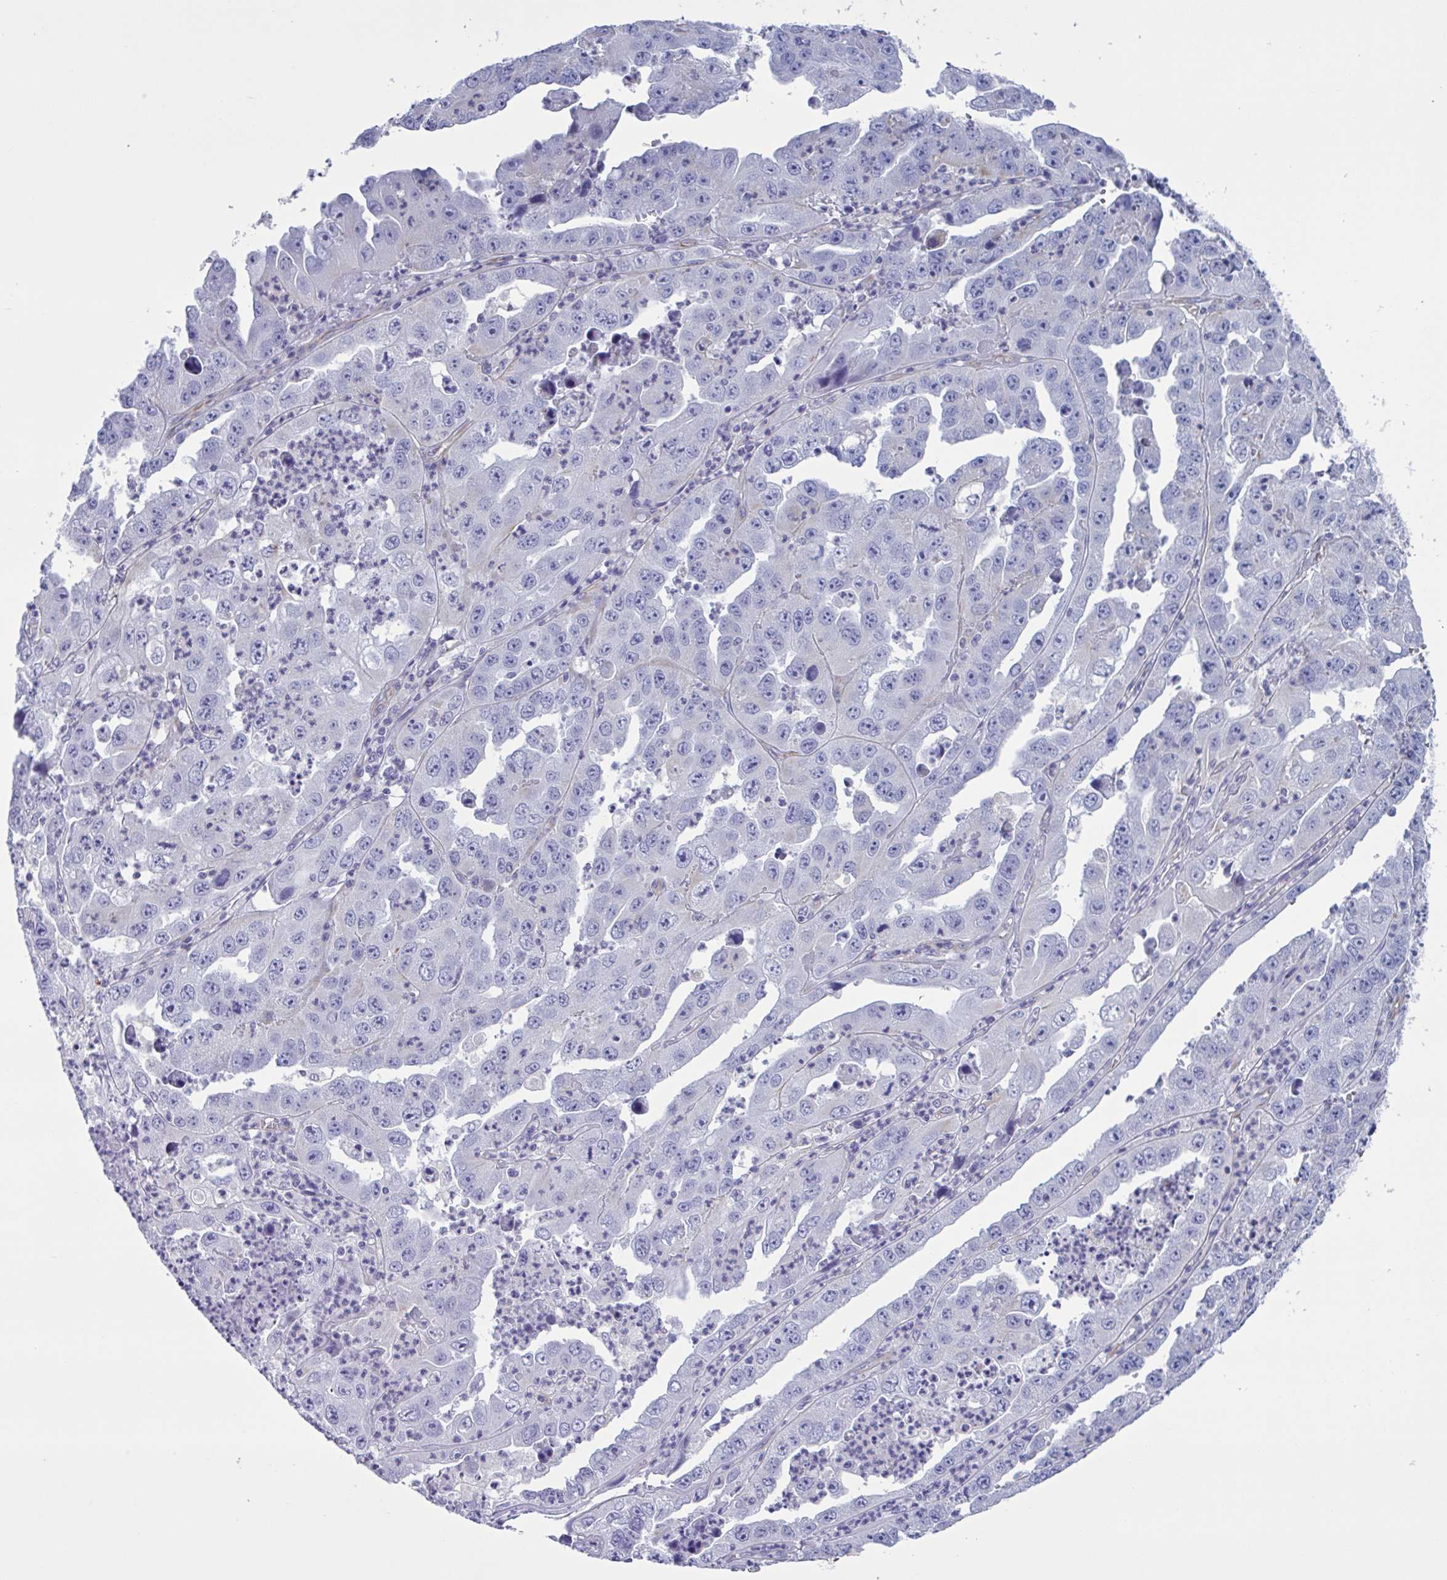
{"staining": {"intensity": "negative", "quantity": "none", "location": "none"}, "tissue": "endometrial cancer", "cell_type": "Tumor cells", "image_type": "cancer", "snomed": [{"axis": "morphology", "description": "Adenocarcinoma, NOS"}, {"axis": "topography", "description": "Uterus"}], "caption": "Tumor cells are negative for brown protein staining in endometrial cancer (adenocarcinoma). Brightfield microscopy of immunohistochemistry stained with DAB (3,3'-diaminobenzidine) (brown) and hematoxylin (blue), captured at high magnification.", "gene": "TMEM86B", "patient": {"sex": "female", "age": 62}}